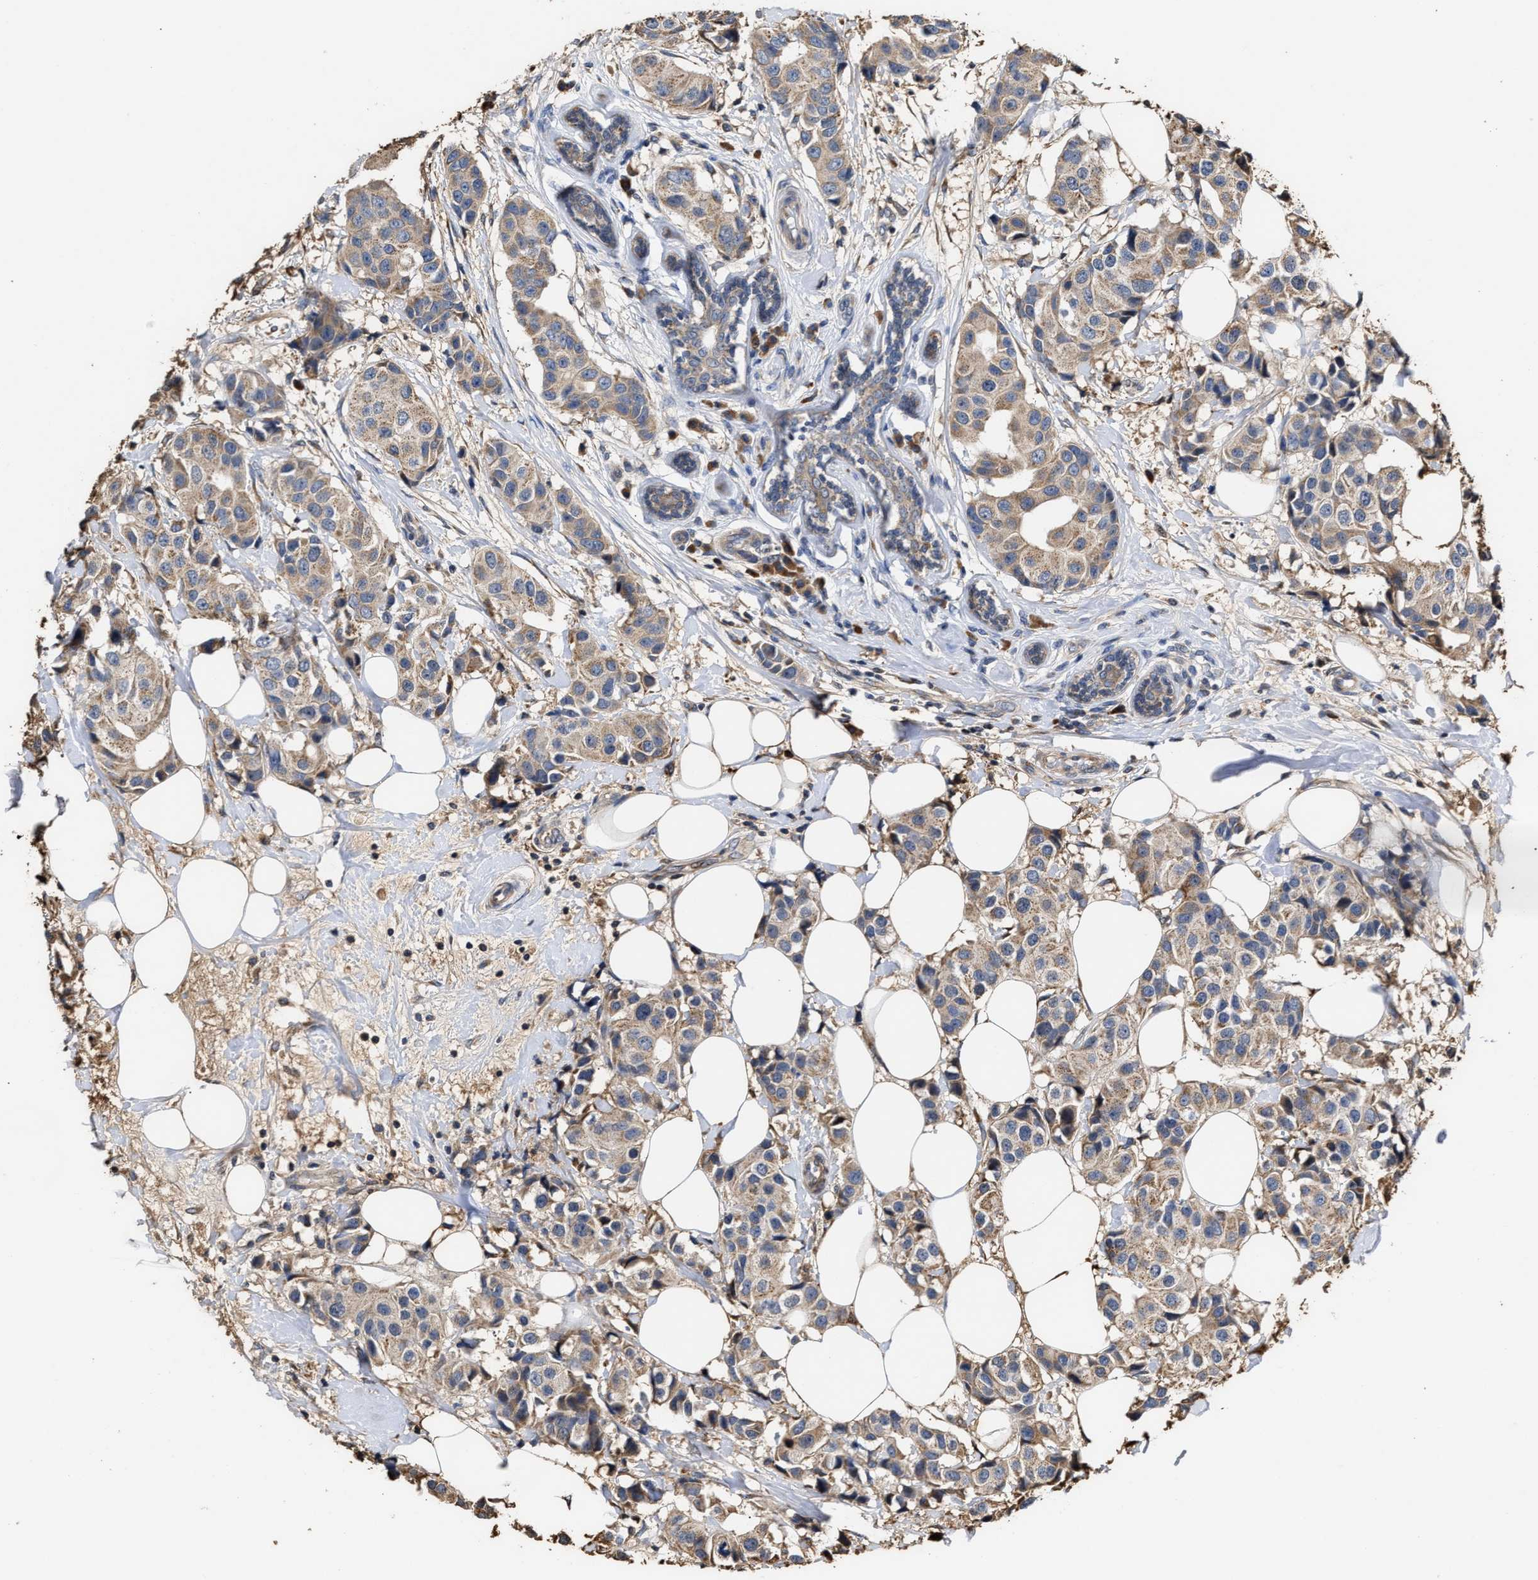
{"staining": {"intensity": "weak", "quantity": ">75%", "location": "cytoplasmic/membranous"}, "tissue": "breast cancer", "cell_type": "Tumor cells", "image_type": "cancer", "snomed": [{"axis": "morphology", "description": "Normal tissue, NOS"}, {"axis": "morphology", "description": "Duct carcinoma"}, {"axis": "topography", "description": "Breast"}], "caption": "Immunohistochemical staining of human breast cancer exhibits weak cytoplasmic/membranous protein expression in approximately >75% of tumor cells.", "gene": "GOSR1", "patient": {"sex": "female", "age": 39}}